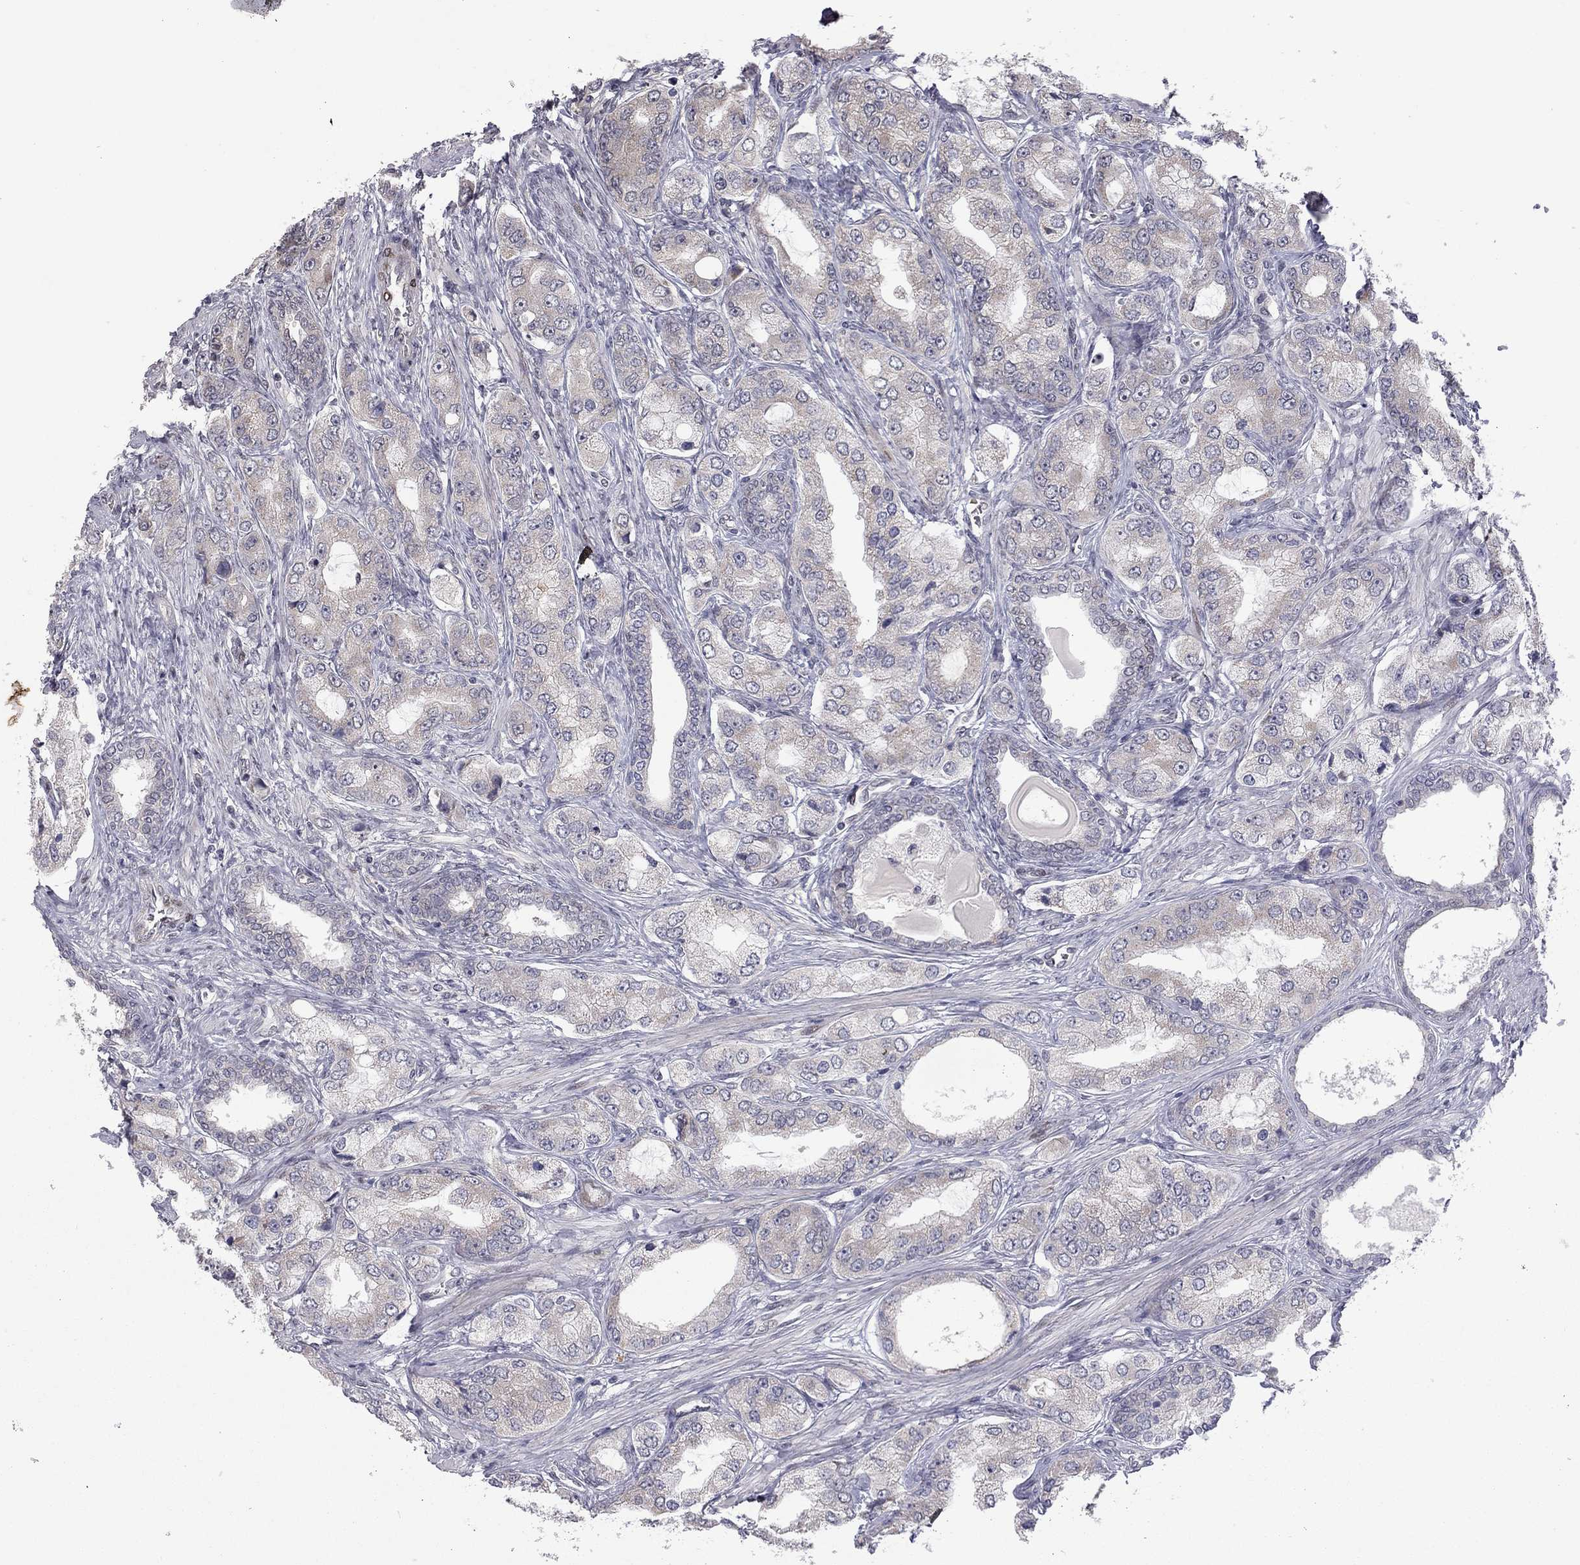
{"staining": {"intensity": "moderate", "quantity": ">75%", "location": "cytoplasmic/membranous"}, "tissue": "prostate cancer", "cell_type": "Tumor cells", "image_type": "cancer", "snomed": [{"axis": "morphology", "description": "Adenocarcinoma, Low grade"}, {"axis": "topography", "description": "Prostate"}], "caption": "Immunohistochemical staining of prostate adenocarcinoma (low-grade) displays moderate cytoplasmic/membranous protein staining in approximately >75% of tumor cells. (DAB IHC, brown staining for protein, blue staining for nuclei).", "gene": "MC3R", "patient": {"sex": "male", "age": 69}}